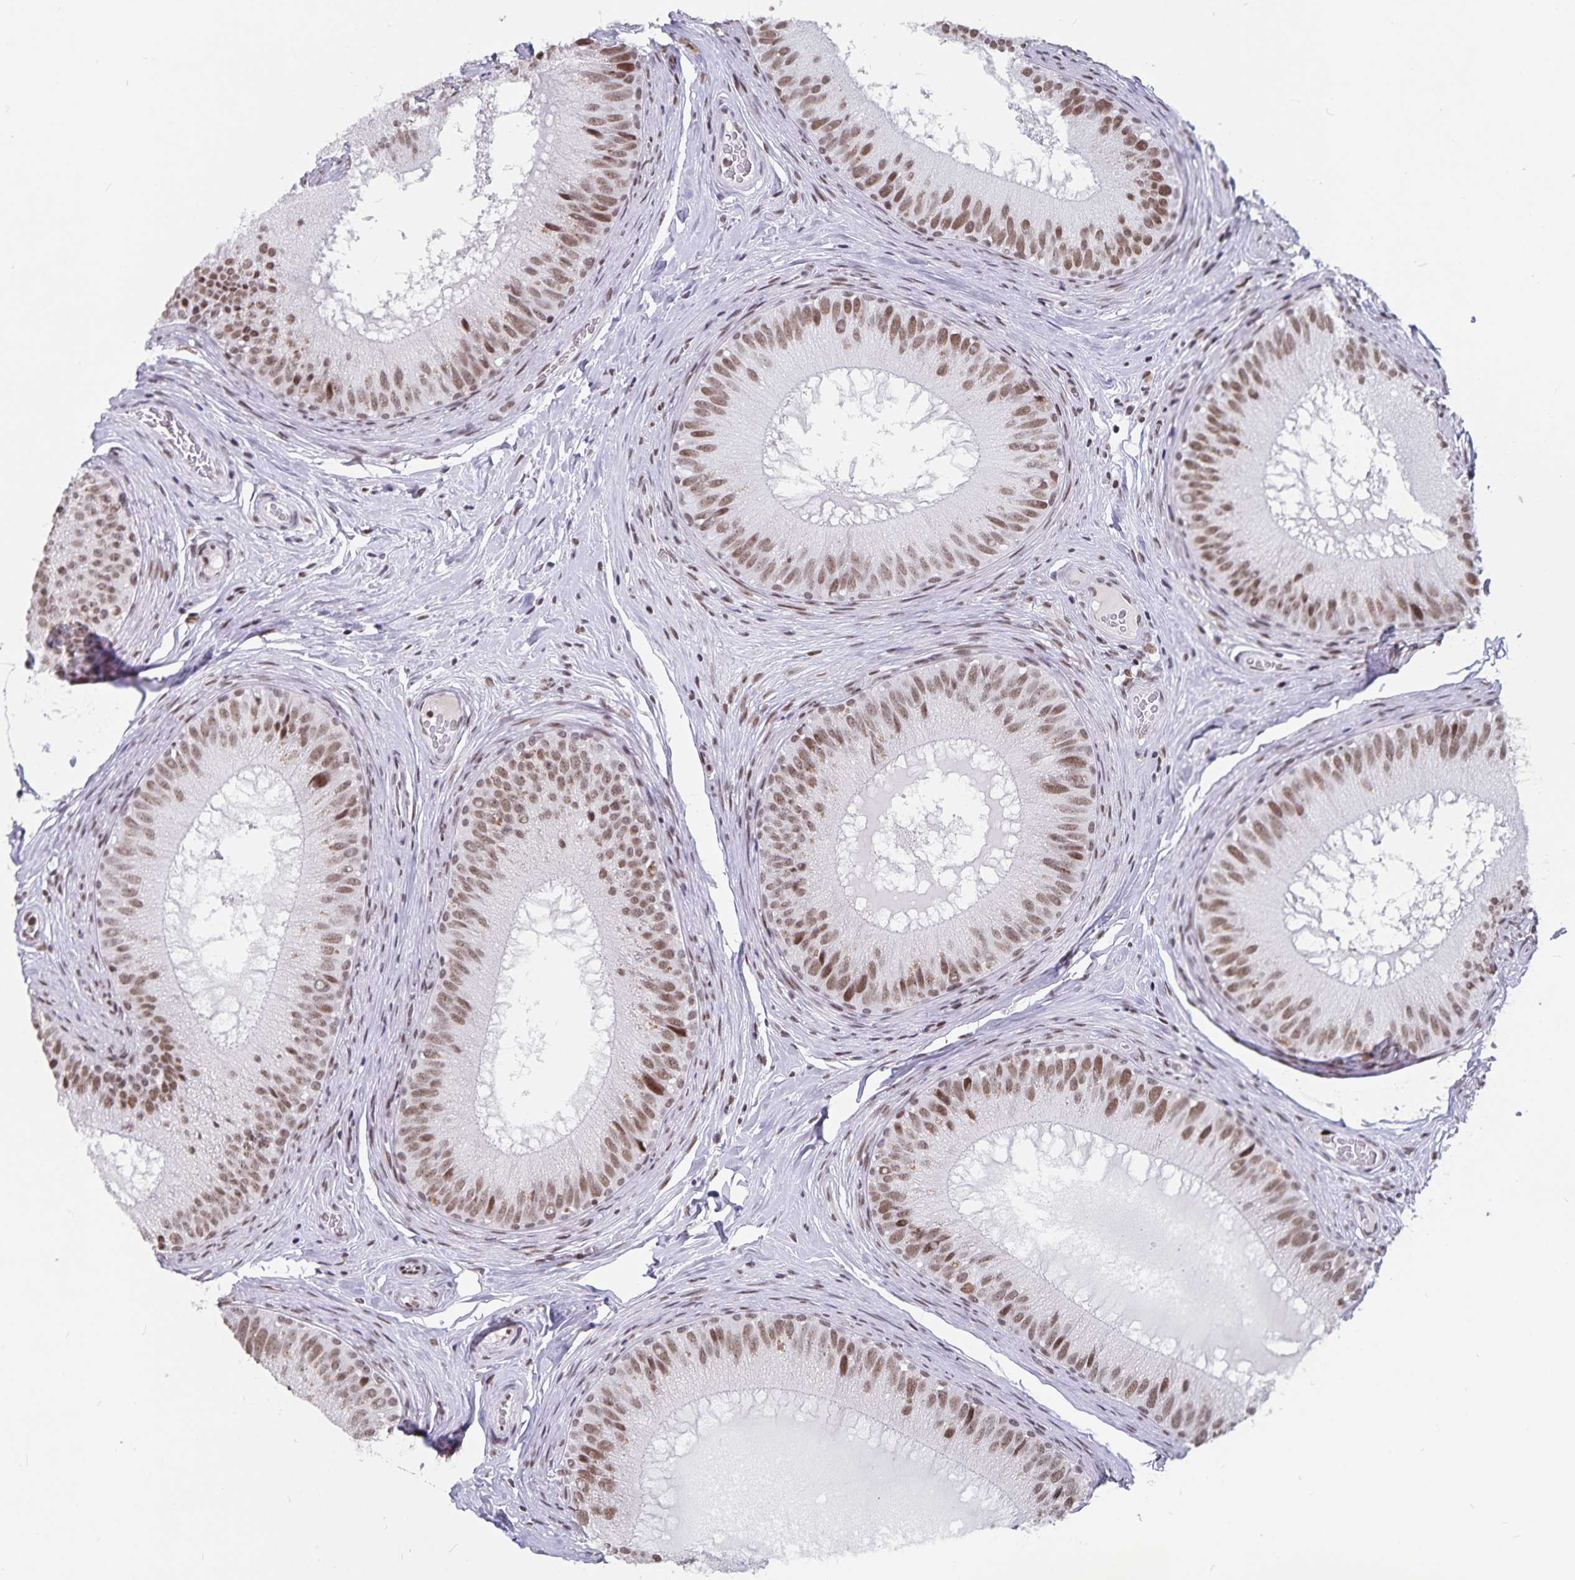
{"staining": {"intensity": "moderate", "quantity": ">75%", "location": "nuclear"}, "tissue": "epididymis", "cell_type": "Glandular cells", "image_type": "normal", "snomed": [{"axis": "morphology", "description": "Normal tissue, NOS"}, {"axis": "topography", "description": "Epididymis"}], "caption": "Immunohistochemical staining of benign human epididymis demonstrates moderate nuclear protein staining in about >75% of glandular cells. The protein of interest is shown in brown color, while the nuclei are stained blue.", "gene": "PBX2", "patient": {"sex": "male", "age": 34}}